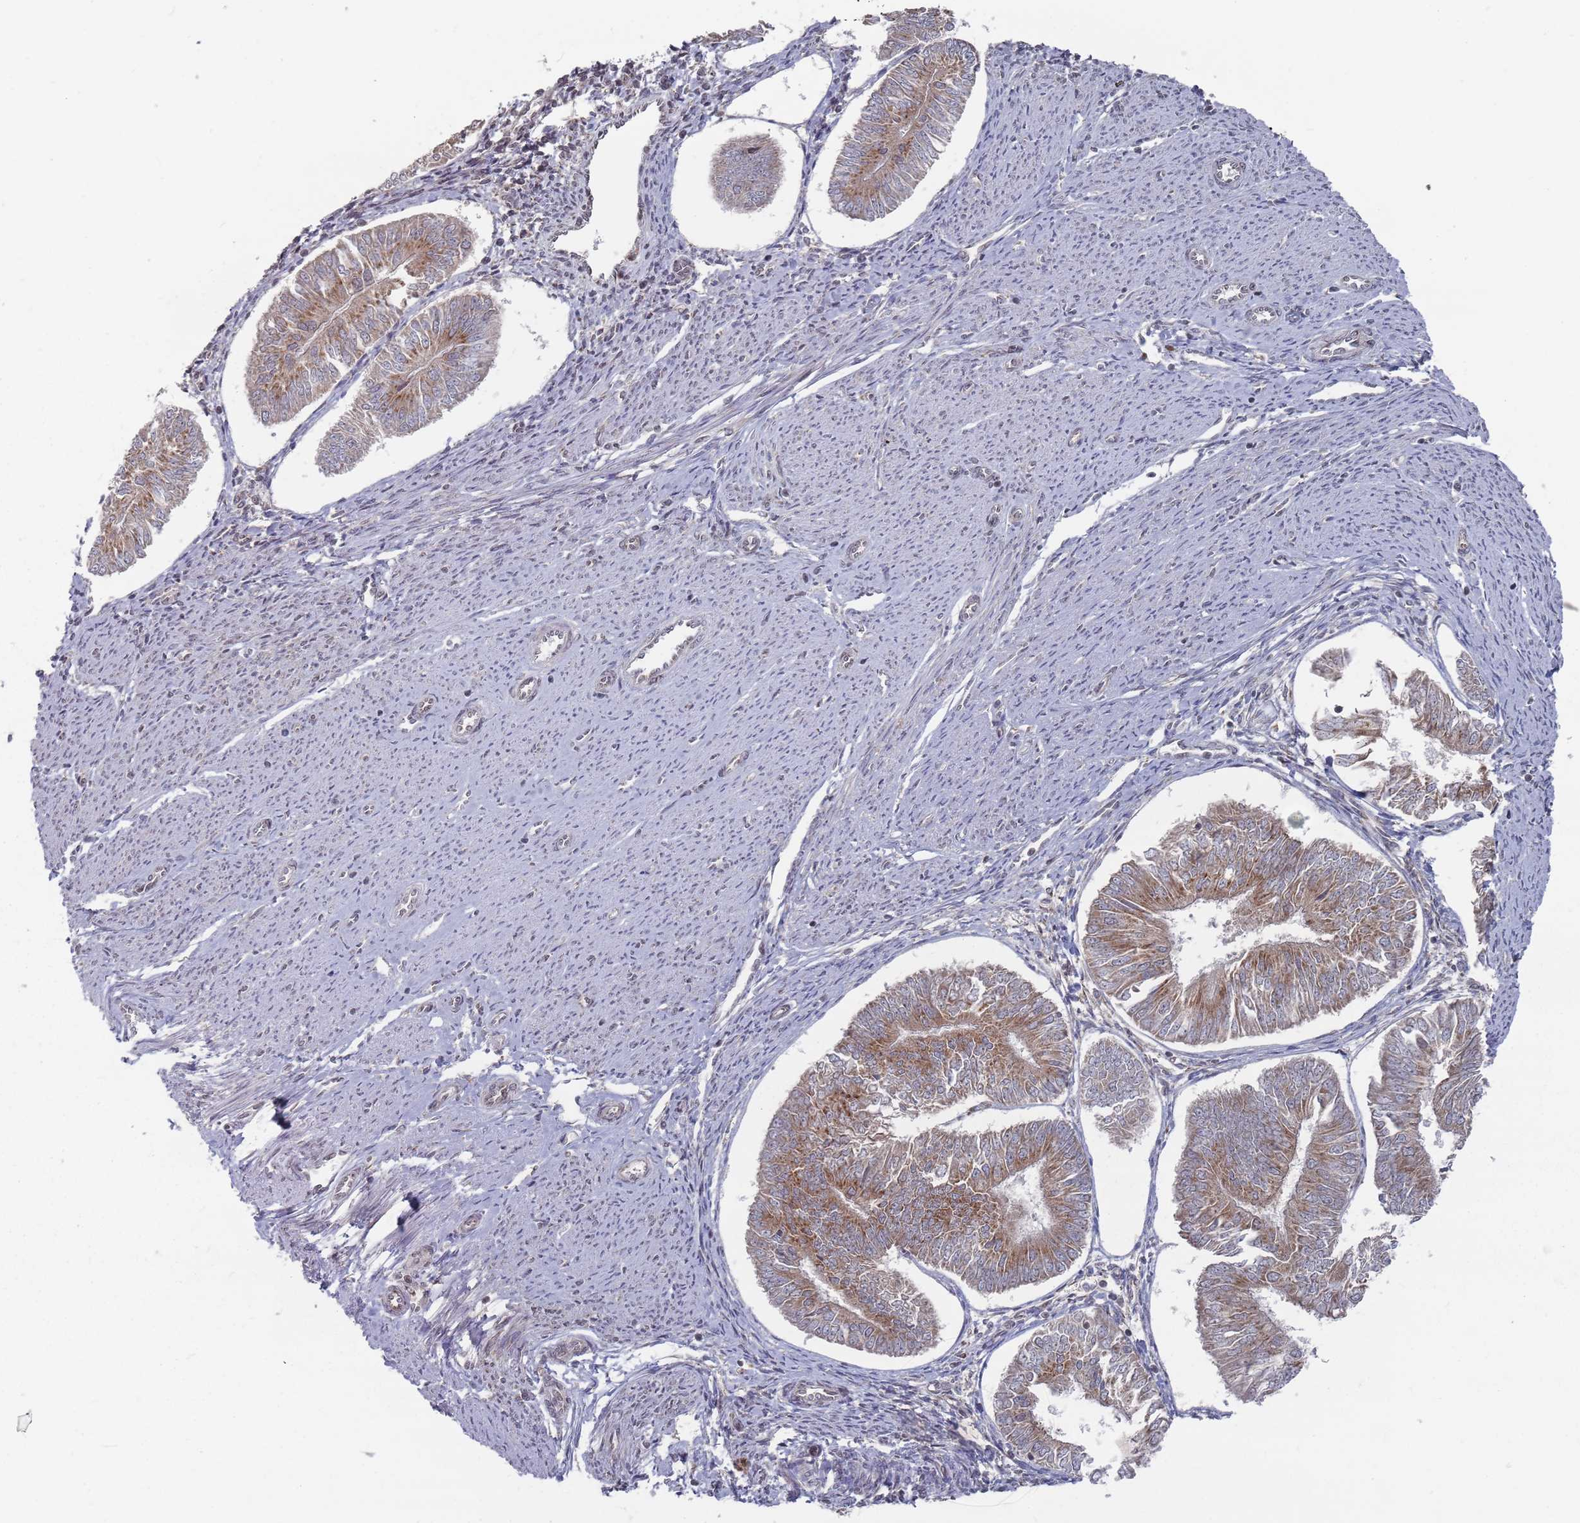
{"staining": {"intensity": "moderate", "quantity": ">75%", "location": "cytoplasmic/membranous"}, "tissue": "endometrial cancer", "cell_type": "Tumor cells", "image_type": "cancer", "snomed": [{"axis": "morphology", "description": "Adenocarcinoma, NOS"}, {"axis": "topography", "description": "Endometrium"}], "caption": "An image of human endometrial cancer (adenocarcinoma) stained for a protein reveals moderate cytoplasmic/membranous brown staining in tumor cells.", "gene": "FMO4", "patient": {"sex": "female", "age": 58}}